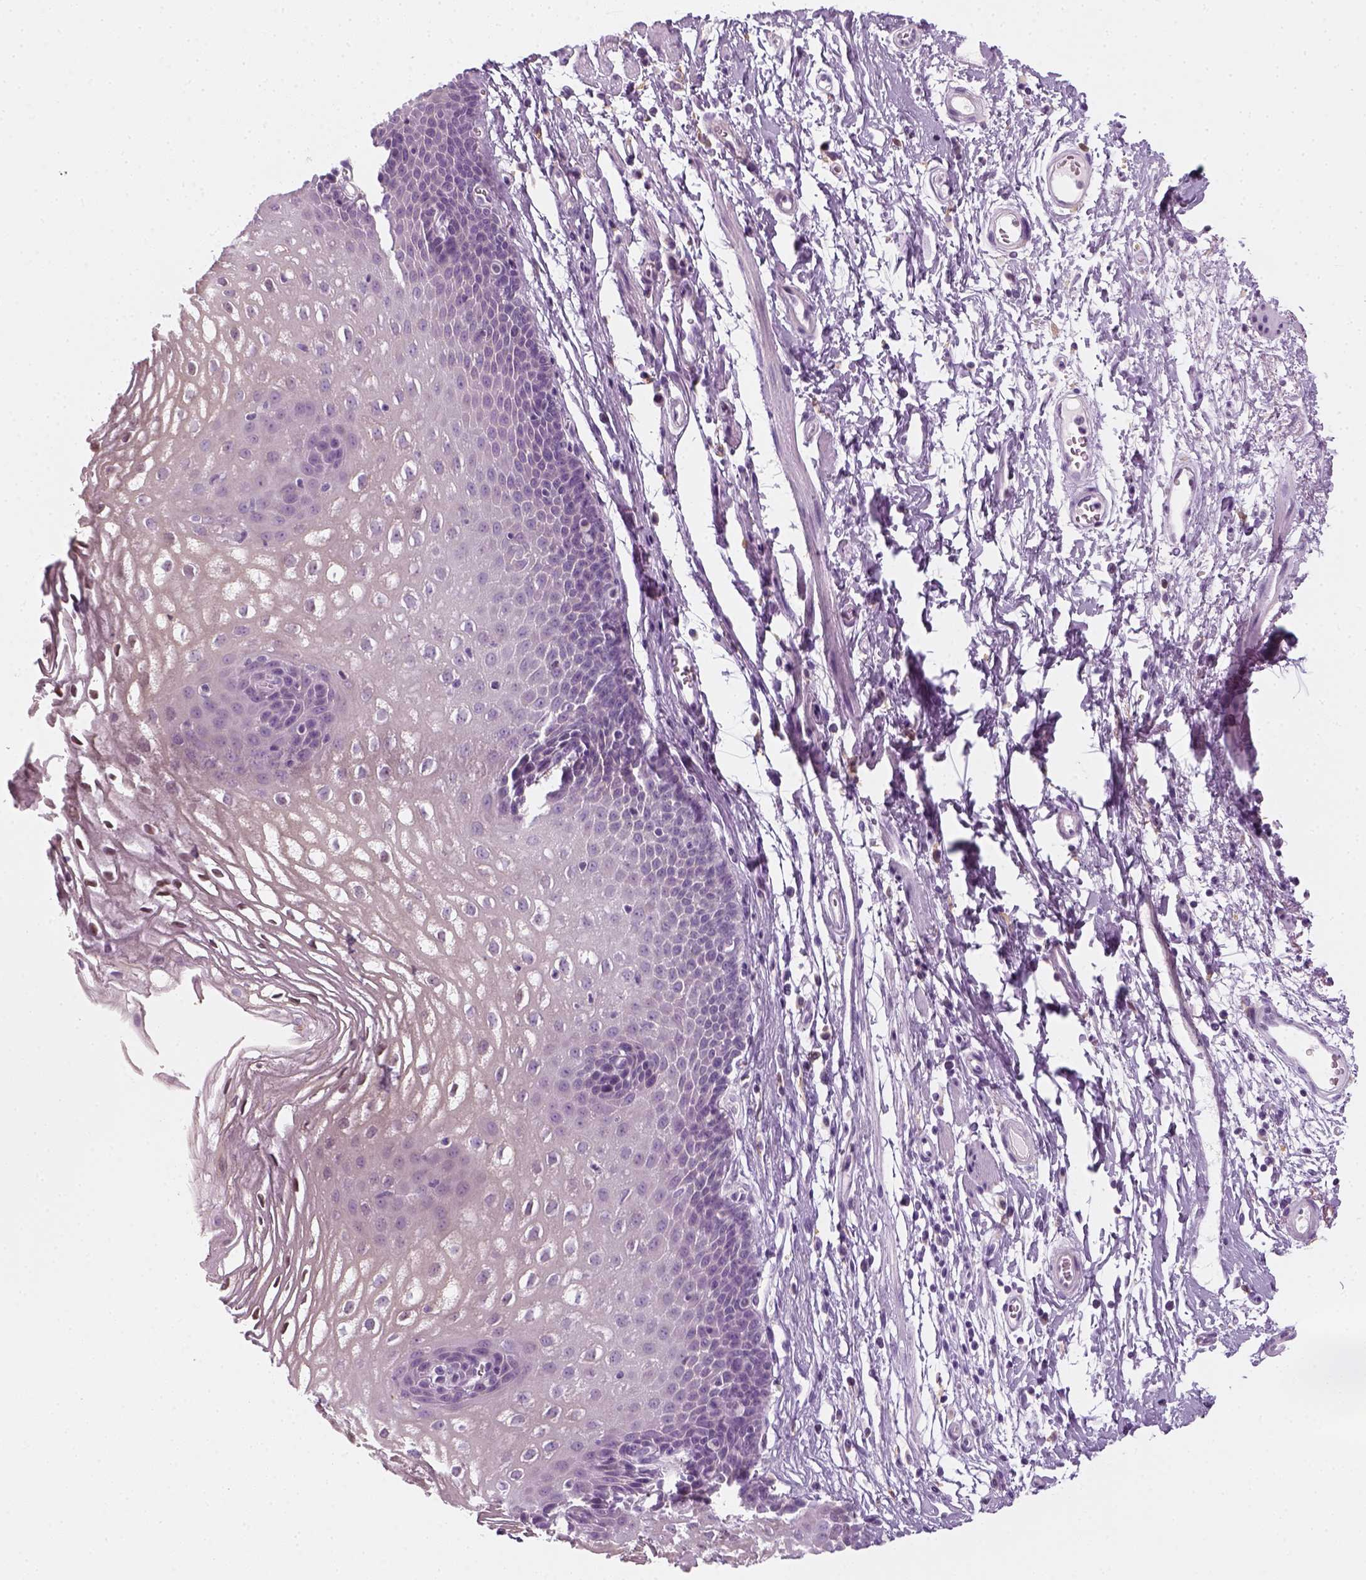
{"staining": {"intensity": "negative", "quantity": "none", "location": "none"}, "tissue": "esophagus", "cell_type": "Squamous epithelial cells", "image_type": "normal", "snomed": [{"axis": "morphology", "description": "Normal tissue, NOS"}, {"axis": "topography", "description": "Esophagus"}], "caption": "Squamous epithelial cells show no significant protein positivity in normal esophagus. Nuclei are stained in blue.", "gene": "AWAT2", "patient": {"sex": "male", "age": 72}}